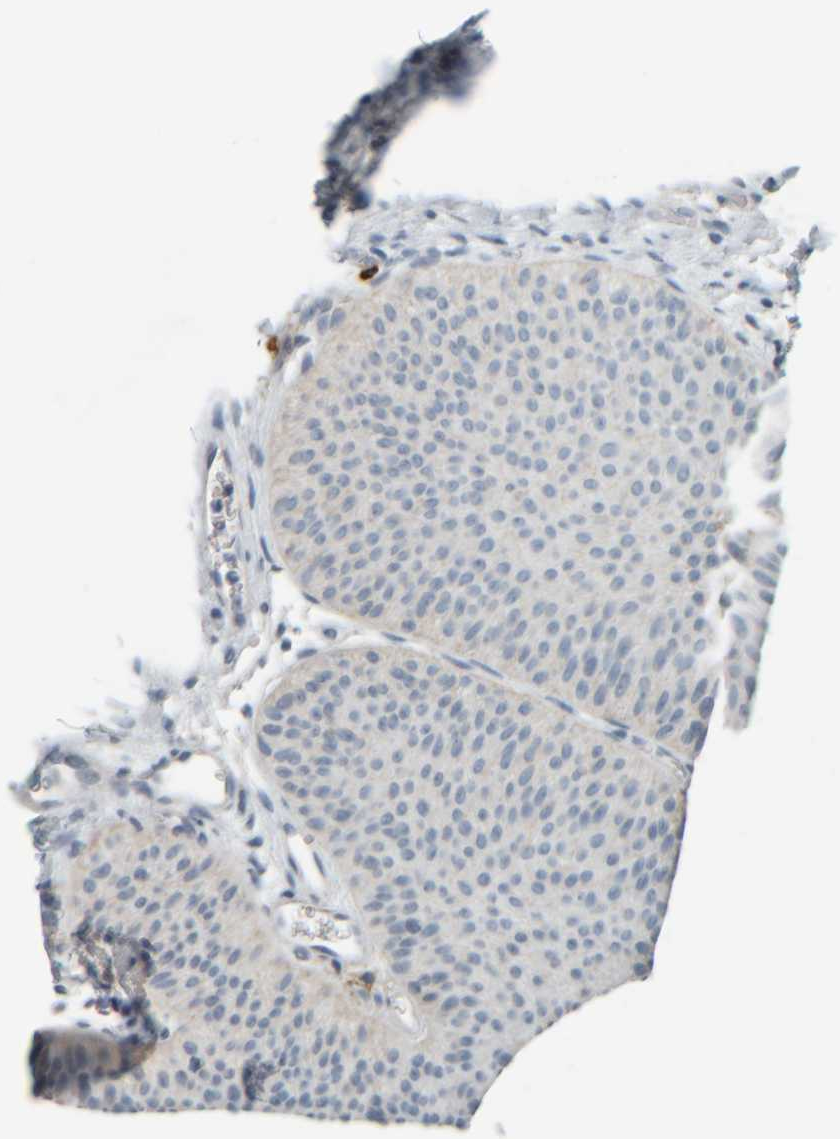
{"staining": {"intensity": "negative", "quantity": "none", "location": "none"}, "tissue": "urothelial cancer", "cell_type": "Tumor cells", "image_type": "cancer", "snomed": [{"axis": "morphology", "description": "Urothelial carcinoma, Low grade"}, {"axis": "topography", "description": "Urinary bladder"}], "caption": "Immunohistochemistry (IHC) of human urothelial cancer reveals no expression in tumor cells.", "gene": "TPSAB1", "patient": {"sex": "female", "age": 60}}